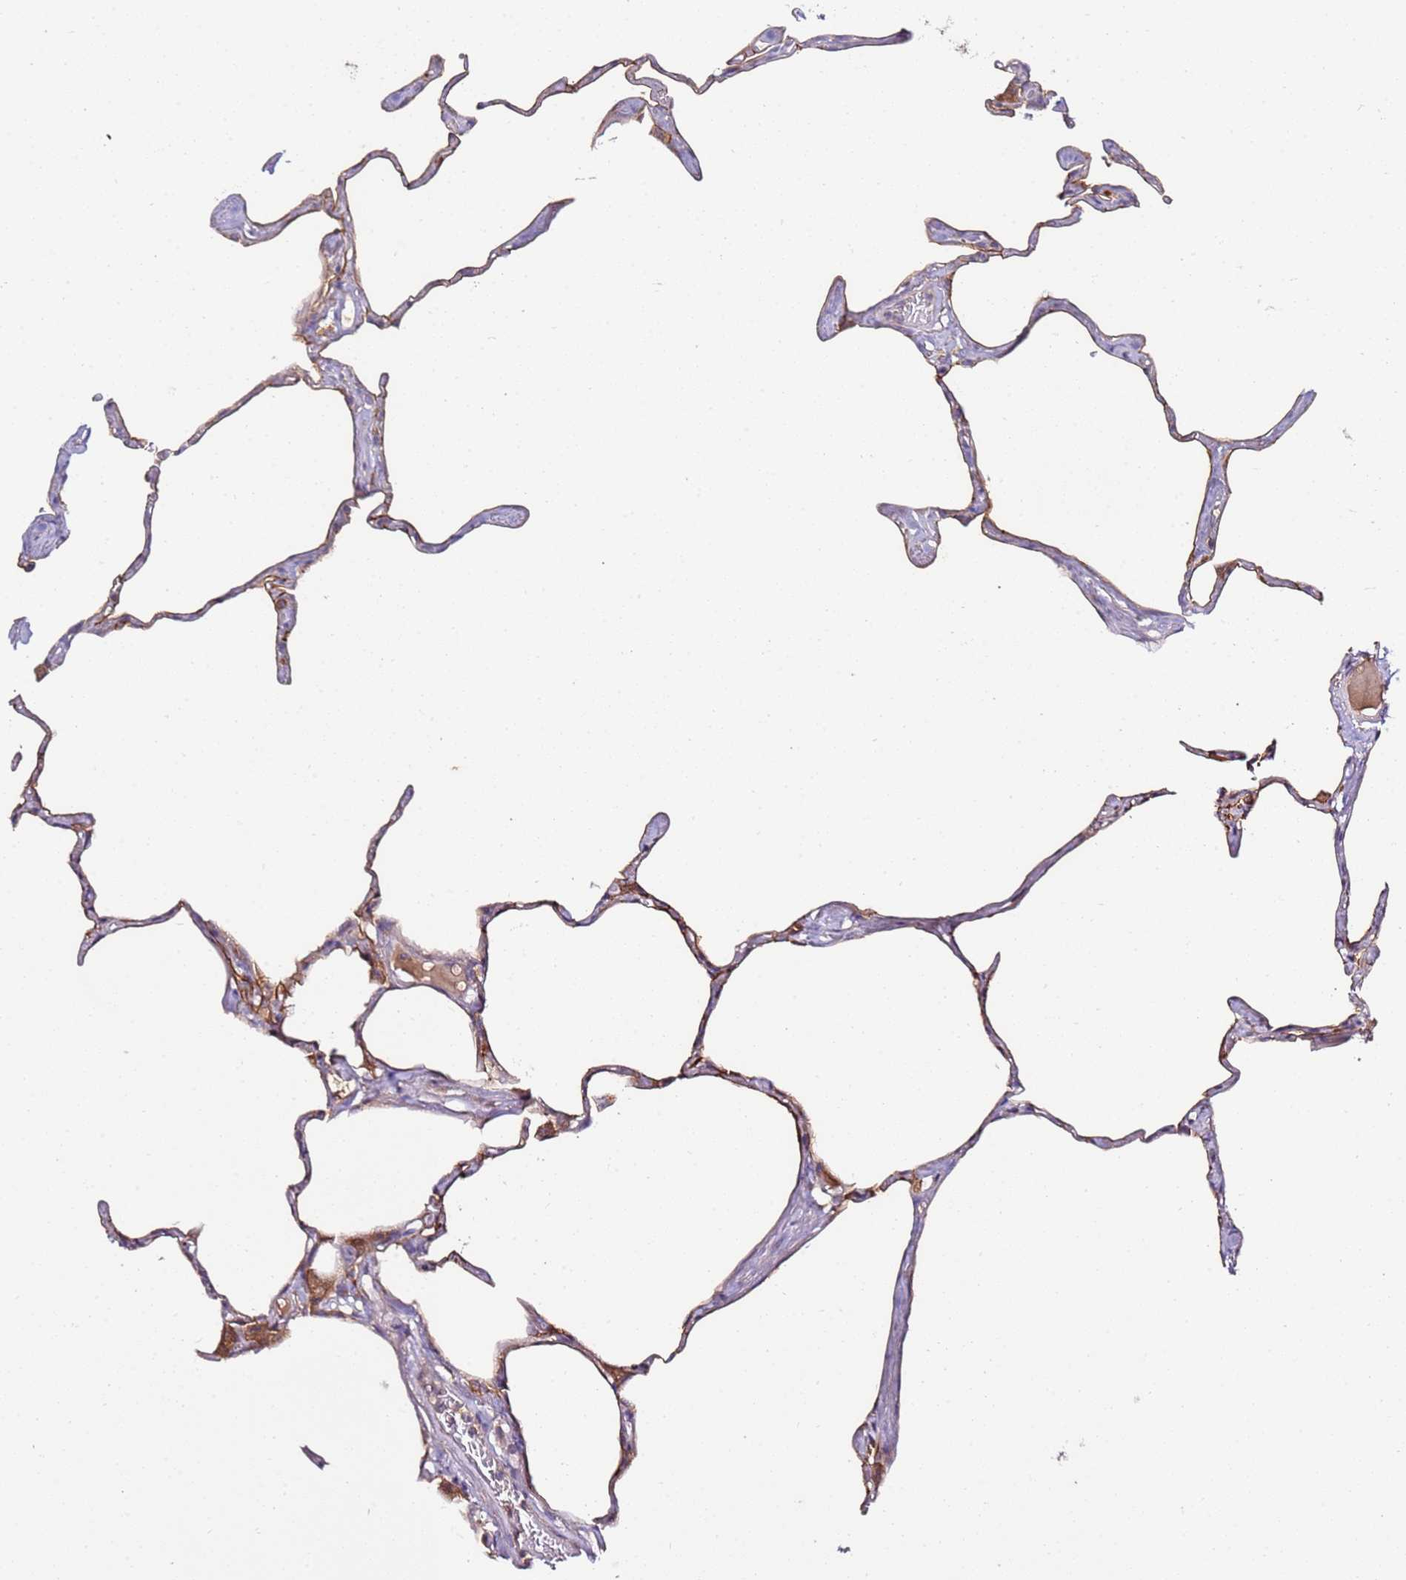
{"staining": {"intensity": "moderate", "quantity": ">75%", "location": "cytoplasmic/membranous"}, "tissue": "lung", "cell_type": "Alveolar cells", "image_type": "normal", "snomed": [{"axis": "morphology", "description": "Normal tissue, NOS"}, {"axis": "topography", "description": "Lung"}], "caption": "IHC (DAB) staining of normal human lung displays moderate cytoplasmic/membranous protein expression in about >75% of alveolar cells.", "gene": "KRTAP21", "patient": {"sex": "male", "age": 65}}